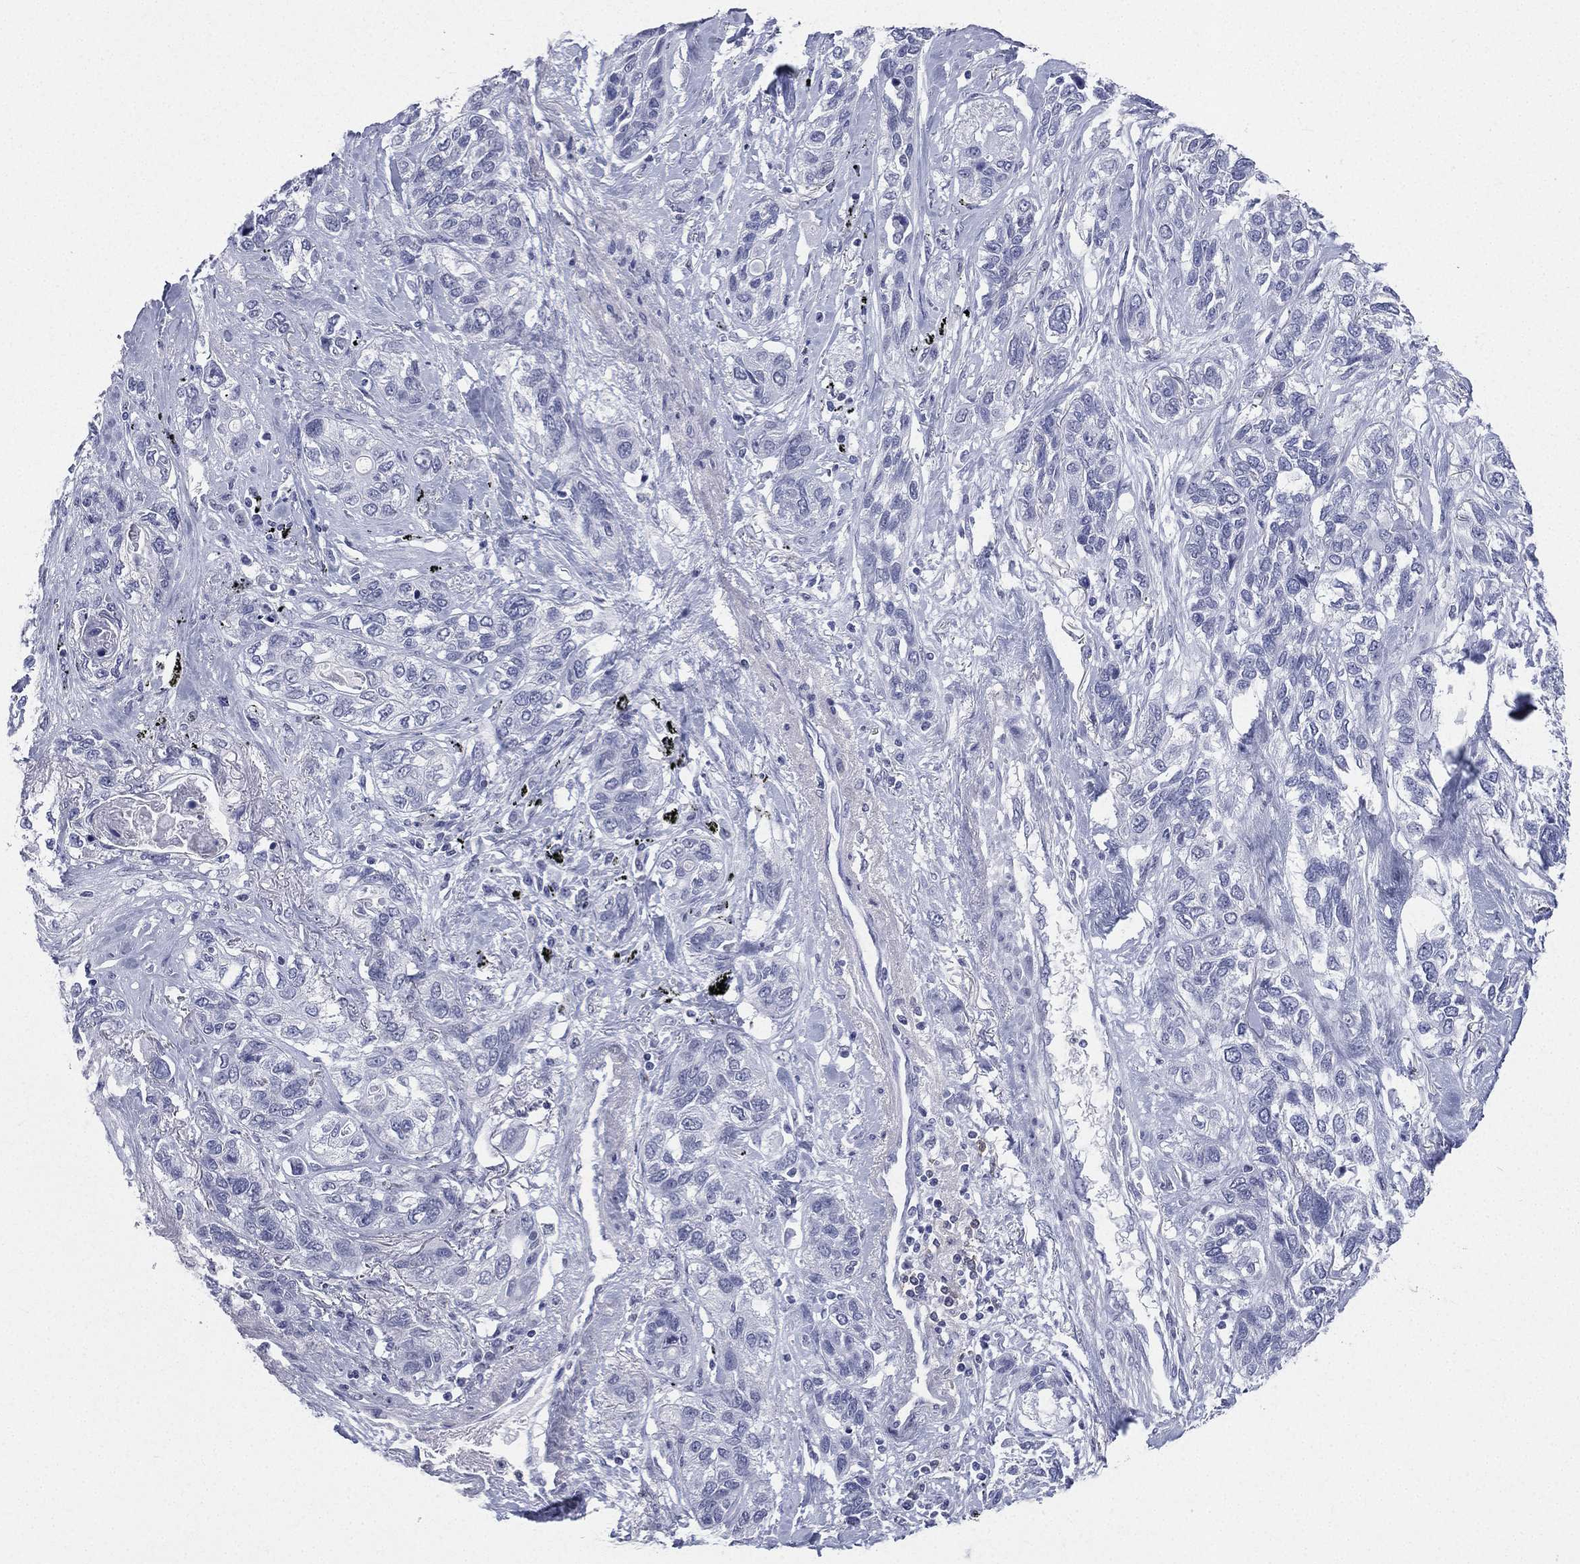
{"staining": {"intensity": "negative", "quantity": "none", "location": "none"}, "tissue": "lung cancer", "cell_type": "Tumor cells", "image_type": "cancer", "snomed": [{"axis": "morphology", "description": "Squamous cell carcinoma, NOS"}, {"axis": "topography", "description": "Lung"}], "caption": "High magnification brightfield microscopy of lung squamous cell carcinoma stained with DAB (3,3'-diaminobenzidine) (brown) and counterstained with hematoxylin (blue): tumor cells show no significant positivity.", "gene": "CD22", "patient": {"sex": "female", "age": 70}}